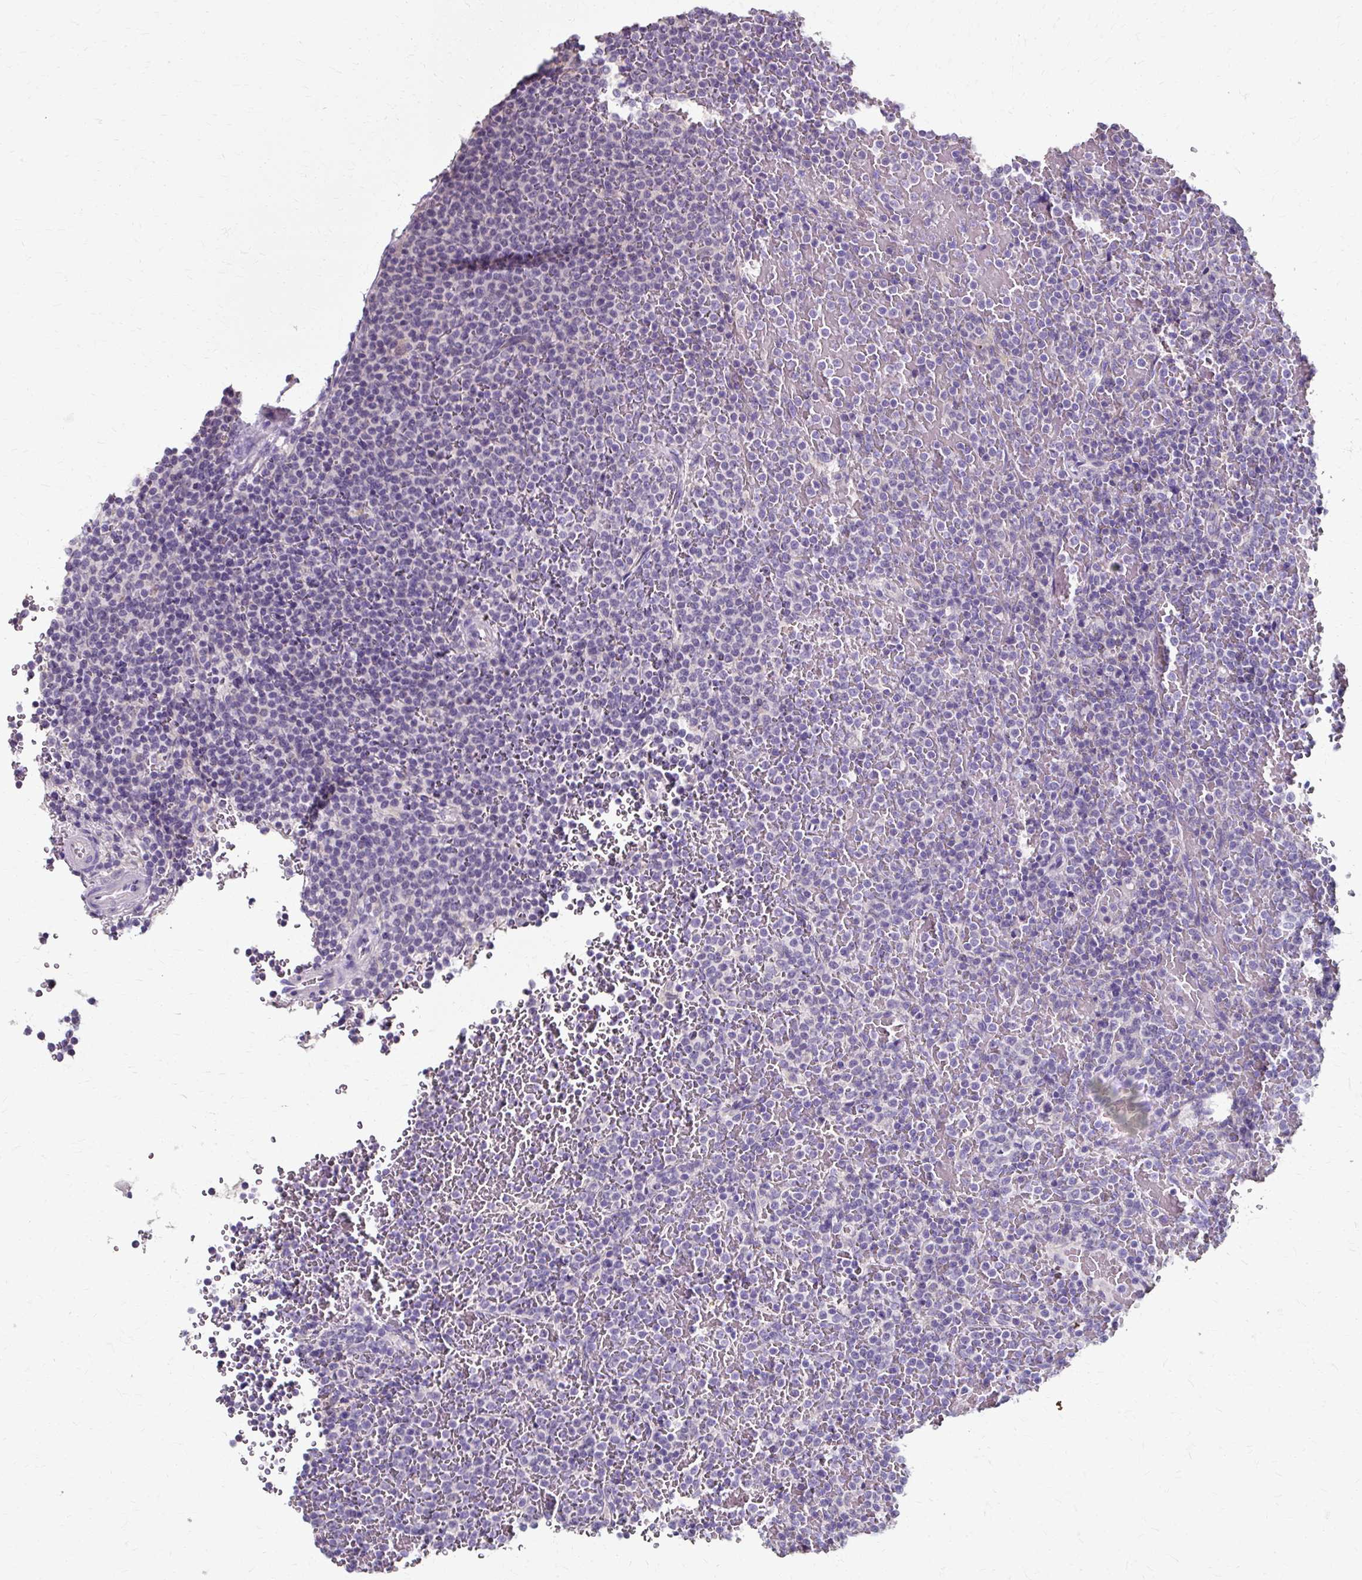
{"staining": {"intensity": "negative", "quantity": "none", "location": "none"}, "tissue": "lymphoma", "cell_type": "Tumor cells", "image_type": "cancer", "snomed": [{"axis": "morphology", "description": "Malignant lymphoma, non-Hodgkin's type, Low grade"}, {"axis": "topography", "description": "Spleen"}], "caption": "Human lymphoma stained for a protein using IHC demonstrates no expression in tumor cells.", "gene": "KLHL24", "patient": {"sex": "male", "age": 60}}